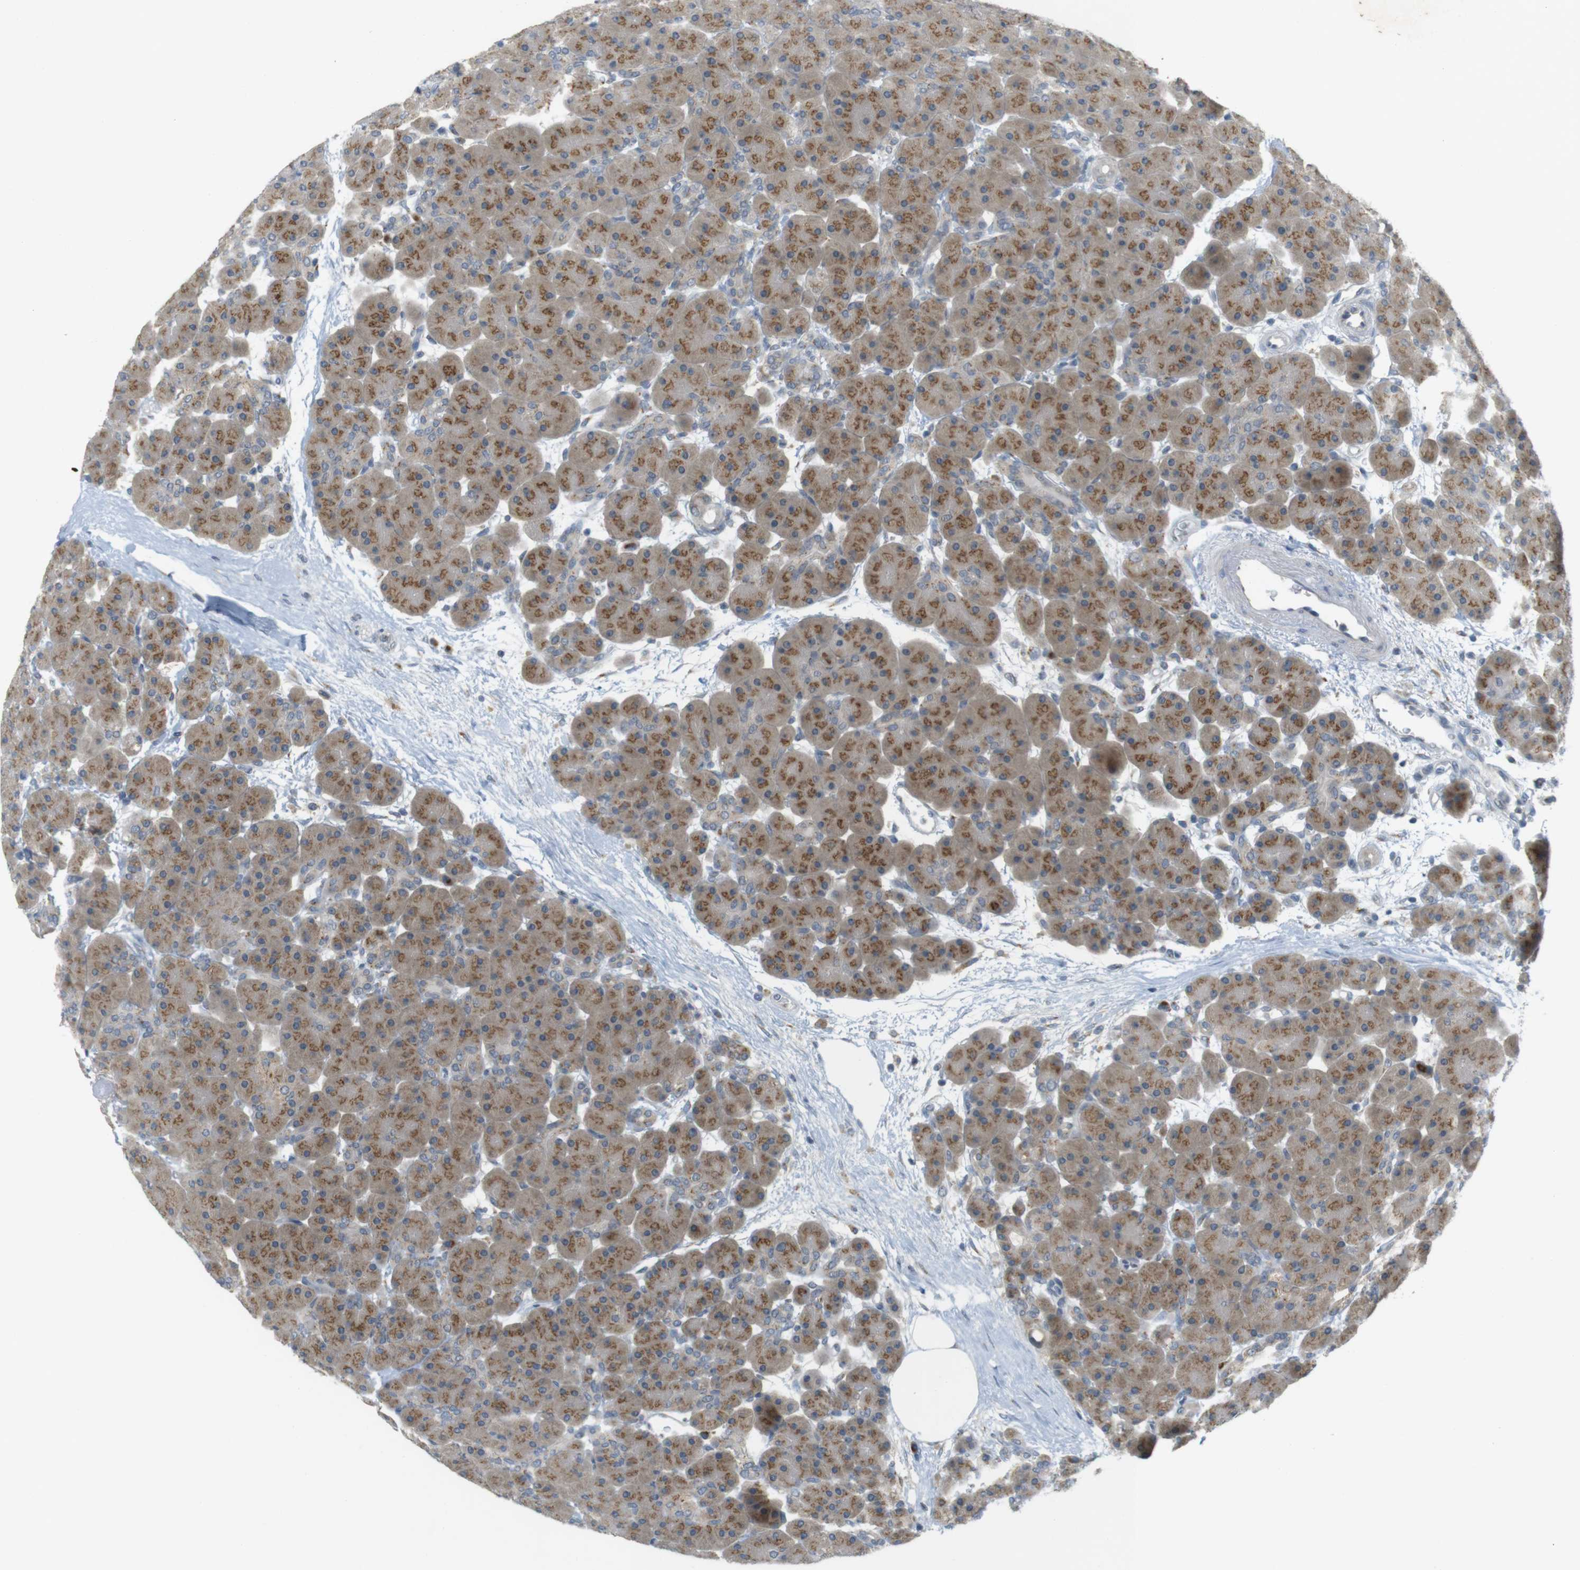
{"staining": {"intensity": "moderate", "quantity": ">75%", "location": "cytoplasmic/membranous"}, "tissue": "pancreas", "cell_type": "Exocrine glandular cells", "image_type": "normal", "snomed": [{"axis": "morphology", "description": "Normal tissue, NOS"}, {"axis": "topography", "description": "Pancreas"}], "caption": "Human pancreas stained with a brown dye demonstrates moderate cytoplasmic/membranous positive staining in approximately >75% of exocrine glandular cells.", "gene": "YIPF3", "patient": {"sex": "male", "age": 66}}